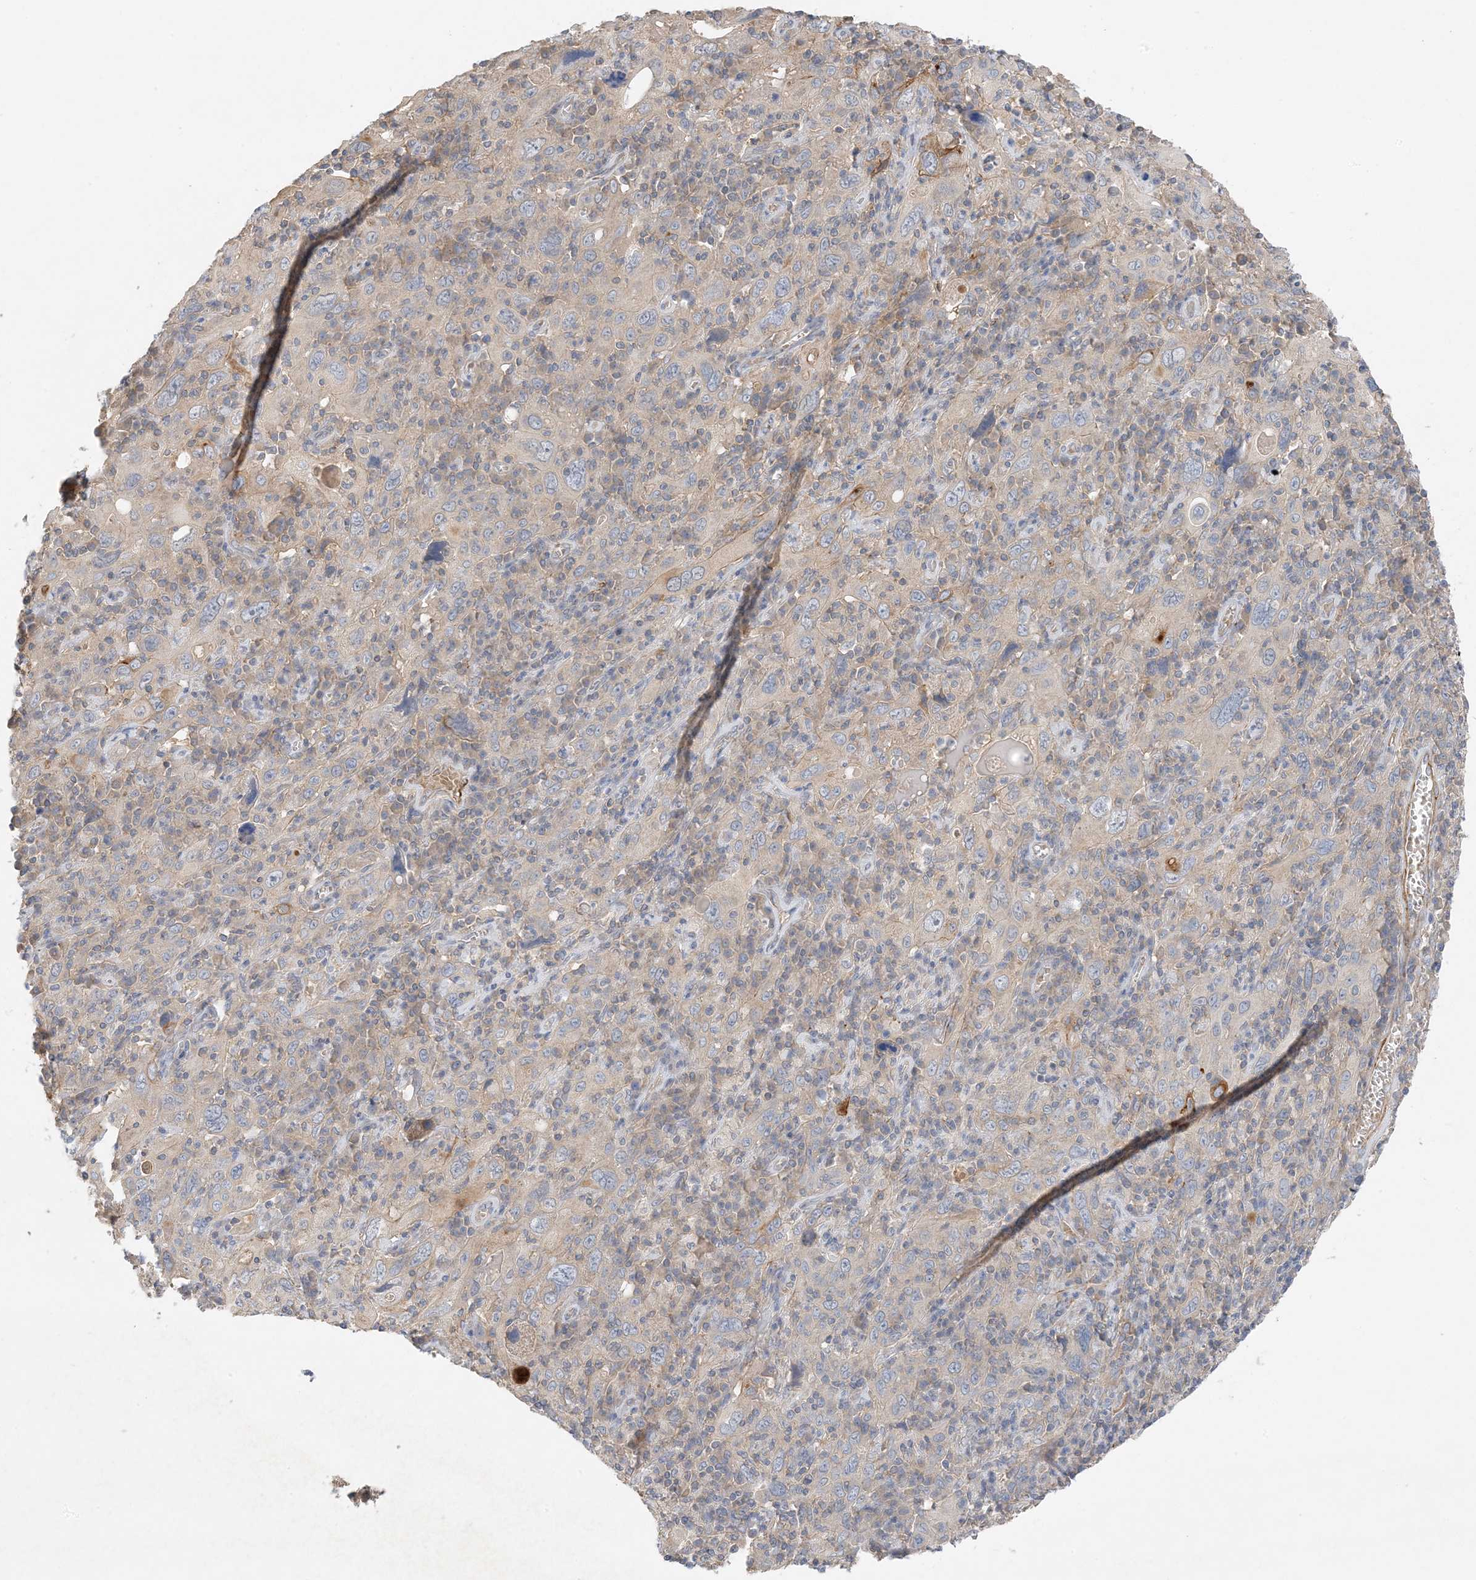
{"staining": {"intensity": "negative", "quantity": "none", "location": "none"}, "tissue": "cervical cancer", "cell_type": "Tumor cells", "image_type": "cancer", "snomed": [{"axis": "morphology", "description": "Squamous cell carcinoma, NOS"}, {"axis": "topography", "description": "Cervix"}], "caption": "Cervical squamous cell carcinoma stained for a protein using immunohistochemistry (IHC) exhibits no staining tumor cells.", "gene": "KIFBP", "patient": {"sex": "female", "age": 46}}